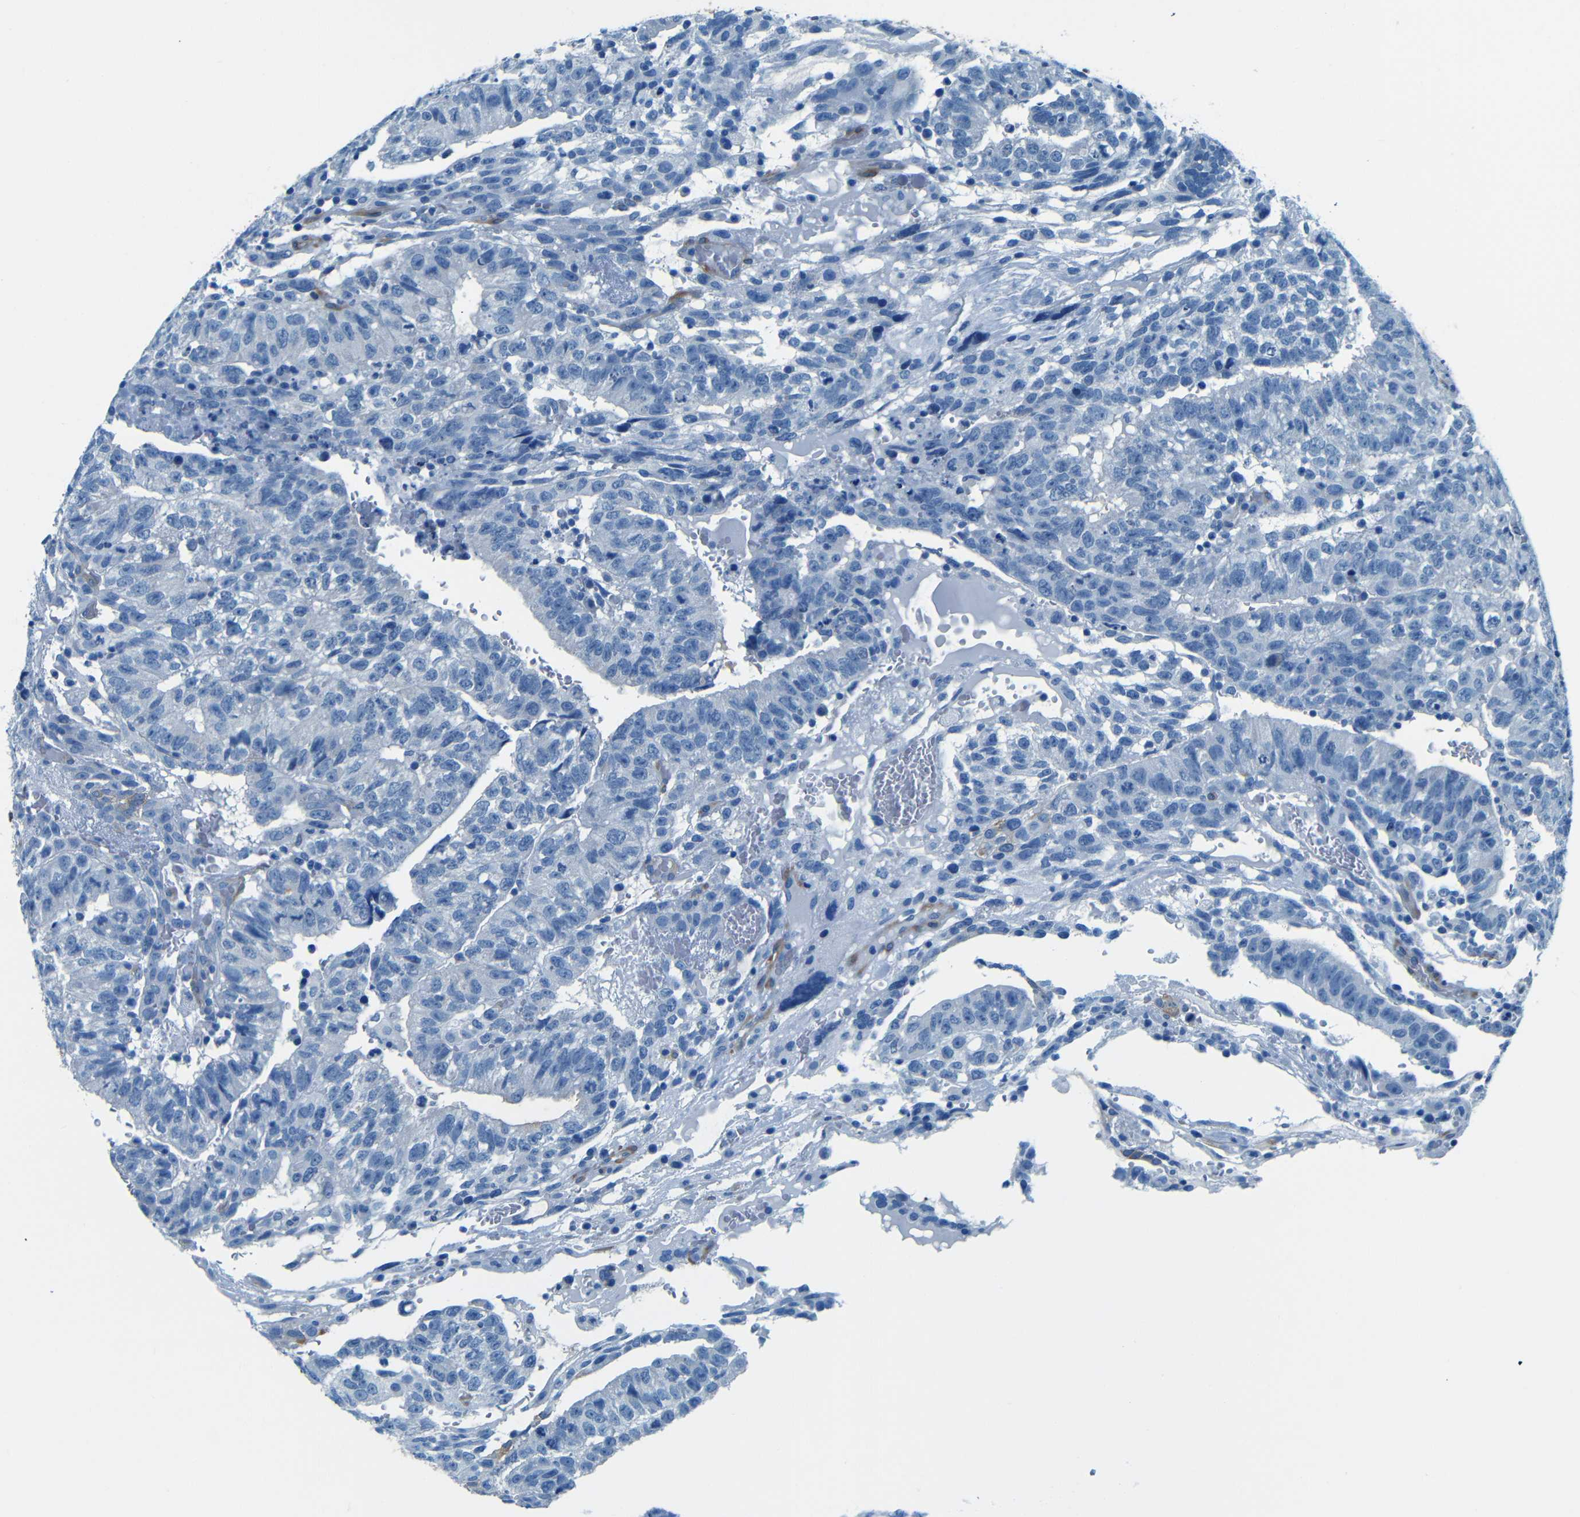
{"staining": {"intensity": "negative", "quantity": "none", "location": "none"}, "tissue": "testis cancer", "cell_type": "Tumor cells", "image_type": "cancer", "snomed": [{"axis": "morphology", "description": "Seminoma, NOS"}, {"axis": "morphology", "description": "Carcinoma, Embryonal, NOS"}, {"axis": "topography", "description": "Testis"}], "caption": "Protein analysis of testis cancer (embryonal carcinoma) displays no significant staining in tumor cells.", "gene": "MAP2", "patient": {"sex": "male", "age": 52}}